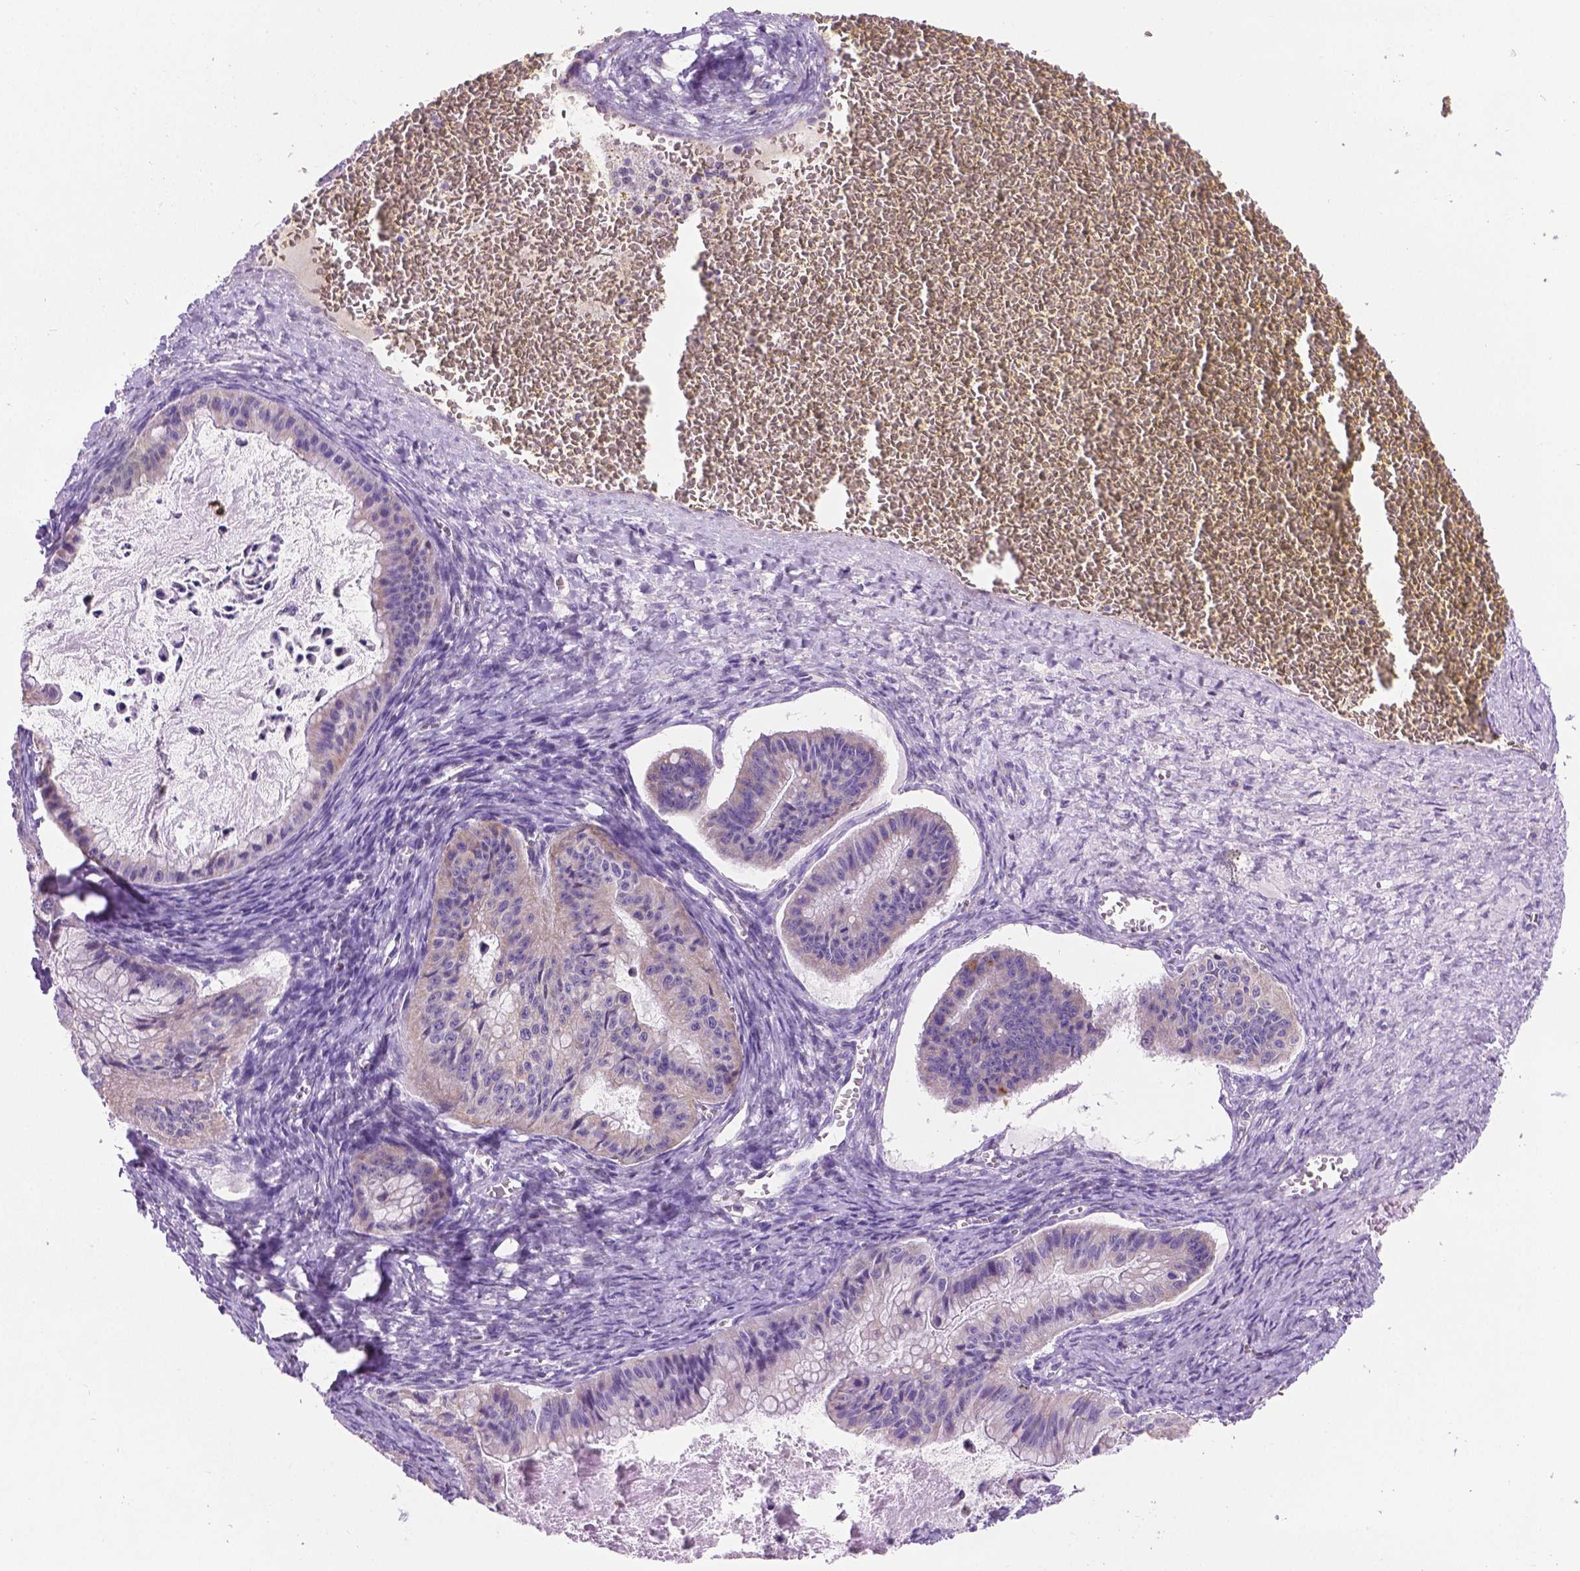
{"staining": {"intensity": "negative", "quantity": "none", "location": "none"}, "tissue": "ovarian cancer", "cell_type": "Tumor cells", "image_type": "cancer", "snomed": [{"axis": "morphology", "description": "Cystadenocarcinoma, mucinous, NOS"}, {"axis": "topography", "description": "Ovary"}], "caption": "Ovarian mucinous cystadenocarcinoma was stained to show a protein in brown. There is no significant positivity in tumor cells.", "gene": "CSPG5", "patient": {"sex": "female", "age": 72}}